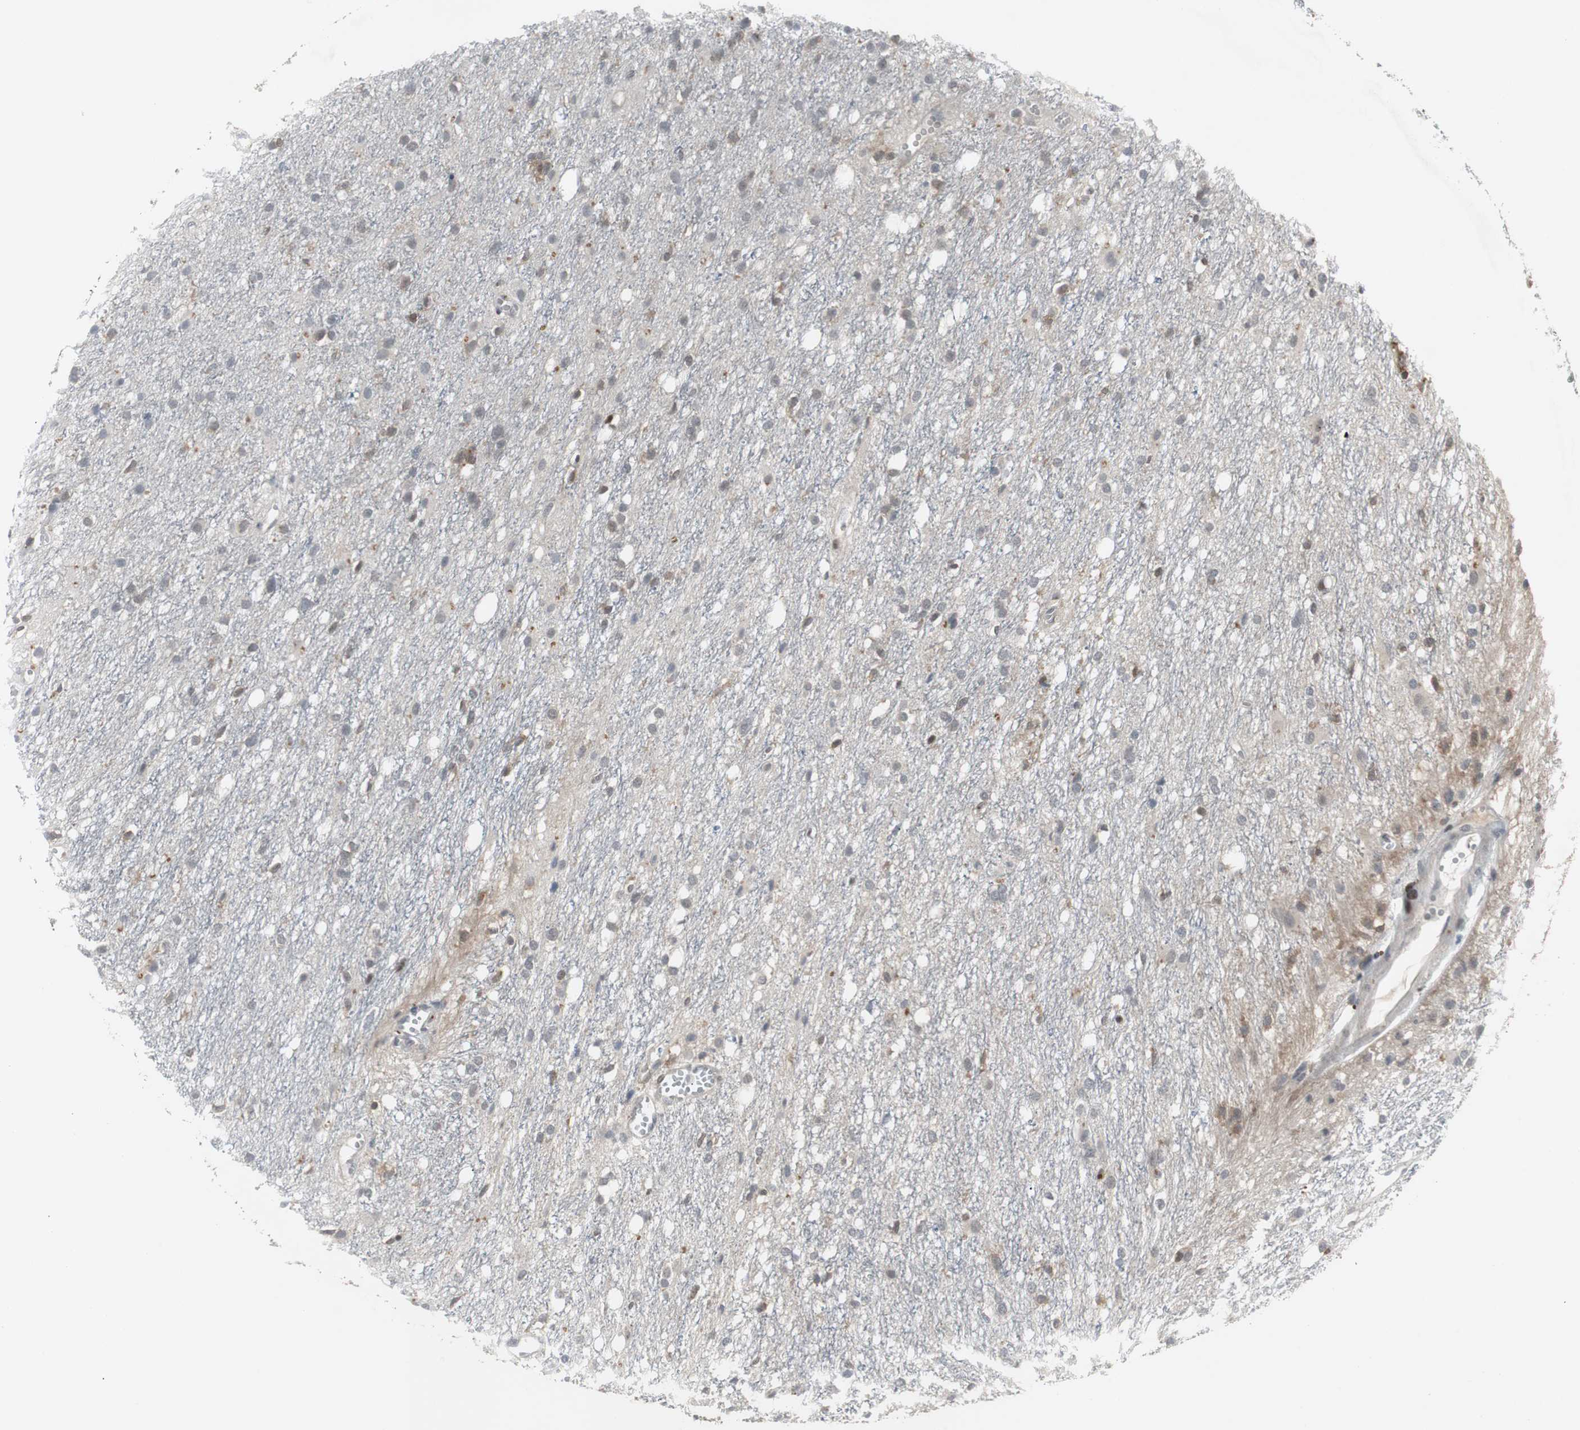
{"staining": {"intensity": "negative", "quantity": "none", "location": "none"}, "tissue": "glioma", "cell_type": "Tumor cells", "image_type": "cancer", "snomed": [{"axis": "morphology", "description": "Glioma, malignant, High grade"}, {"axis": "topography", "description": "Brain"}], "caption": "DAB immunohistochemical staining of malignant glioma (high-grade) exhibits no significant positivity in tumor cells.", "gene": "GRK2", "patient": {"sex": "female", "age": 59}}